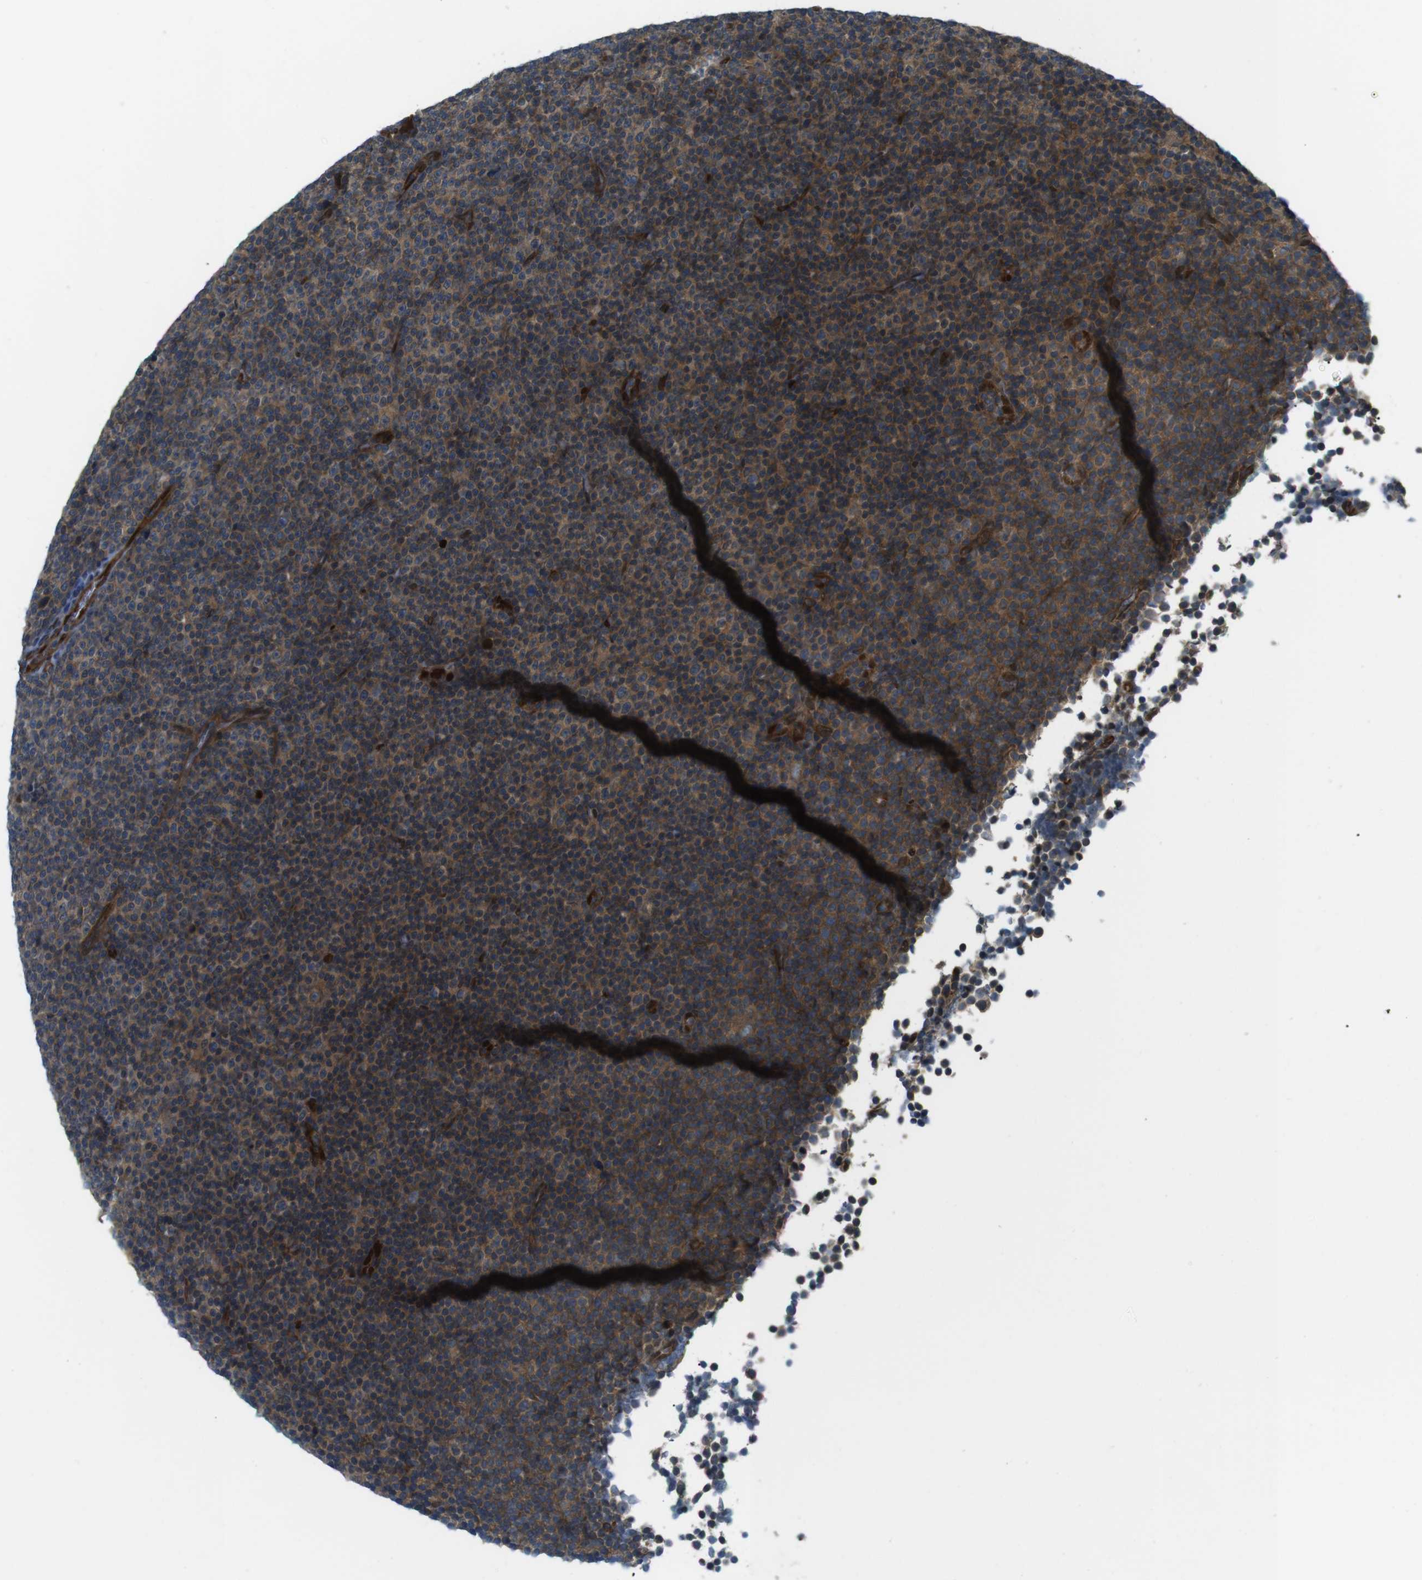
{"staining": {"intensity": "moderate", "quantity": "25%-75%", "location": "cytoplasmic/membranous"}, "tissue": "lymphoma", "cell_type": "Tumor cells", "image_type": "cancer", "snomed": [{"axis": "morphology", "description": "Malignant lymphoma, non-Hodgkin's type, Low grade"}, {"axis": "topography", "description": "Lymph node"}], "caption": "Immunohistochemical staining of low-grade malignant lymphoma, non-Hodgkin's type demonstrates medium levels of moderate cytoplasmic/membranous protein expression in about 25%-75% of tumor cells. (brown staining indicates protein expression, while blue staining denotes nuclei).", "gene": "TSC1", "patient": {"sex": "female", "age": 67}}